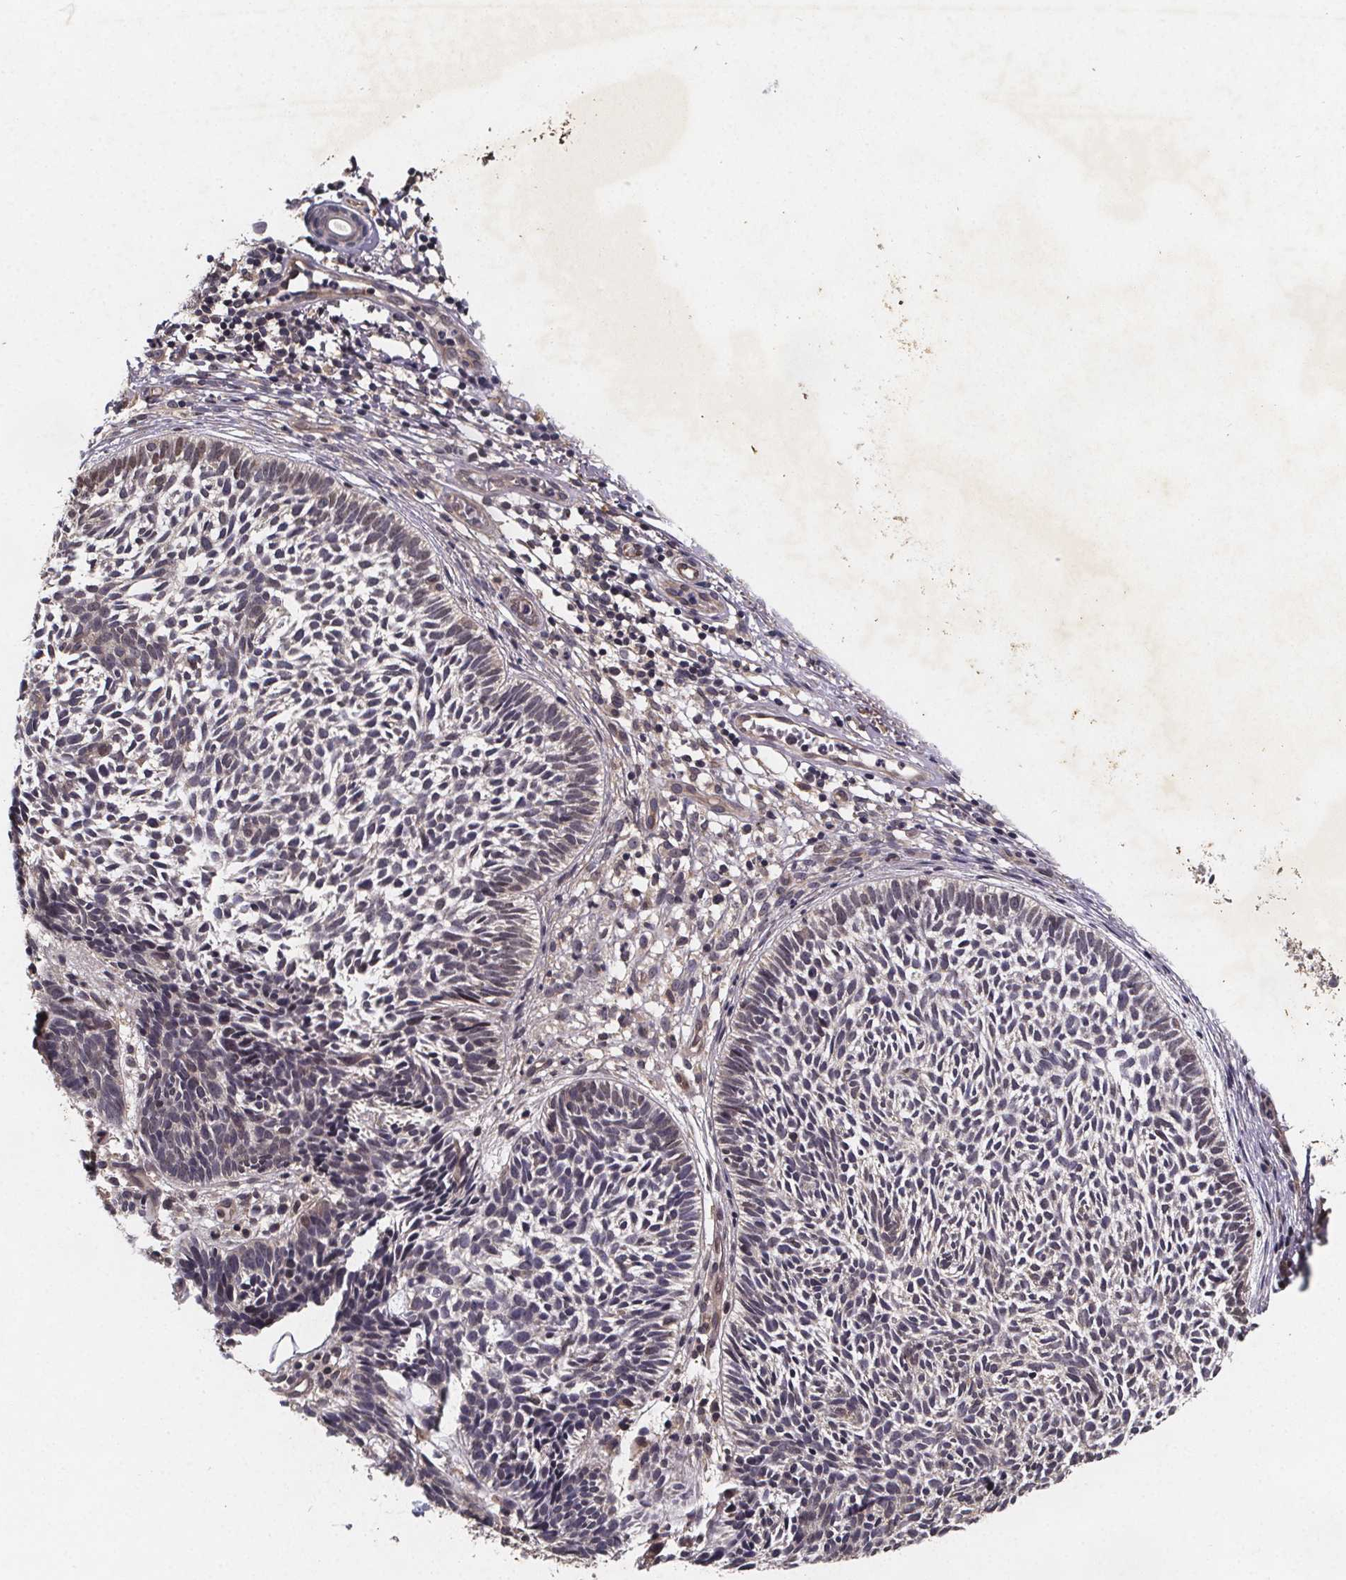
{"staining": {"intensity": "negative", "quantity": "none", "location": "none"}, "tissue": "skin cancer", "cell_type": "Tumor cells", "image_type": "cancer", "snomed": [{"axis": "morphology", "description": "Basal cell carcinoma"}, {"axis": "topography", "description": "Skin"}], "caption": "Skin cancer was stained to show a protein in brown. There is no significant positivity in tumor cells.", "gene": "PIERCE2", "patient": {"sex": "male", "age": 78}}